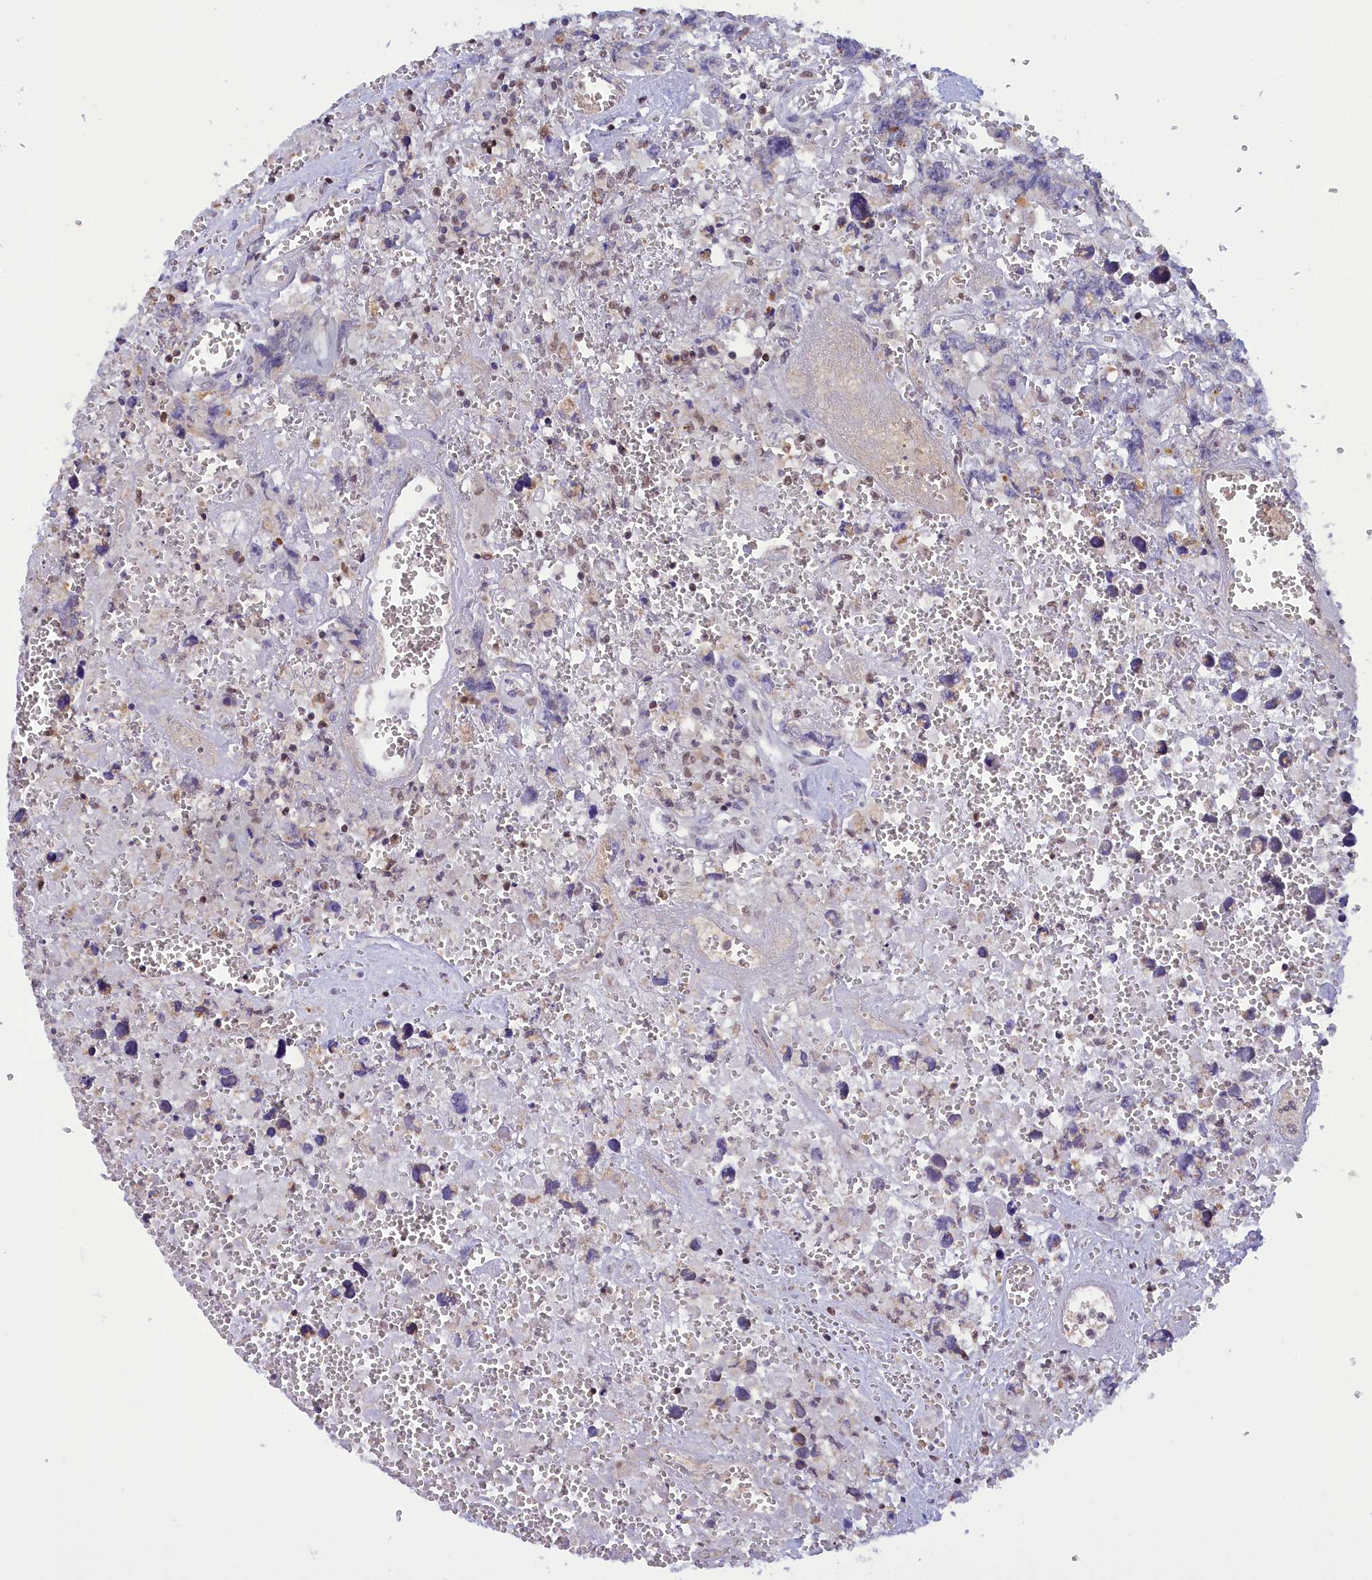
{"staining": {"intensity": "negative", "quantity": "none", "location": "none"}, "tissue": "testis cancer", "cell_type": "Tumor cells", "image_type": "cancer", "snomed": [{"axis": "morphology", "description": "Carcinoma, Embryonal, NOS"}, {"axis": "topography", "description": "Testis"}], "caption": "IHC histopathology image of testis embryonal carcinoma stained for a protein (brown), which reveals no expression in tumor cells.", "gene": "IZUMO2", "patient": {"sex": "male", "age": 31}}